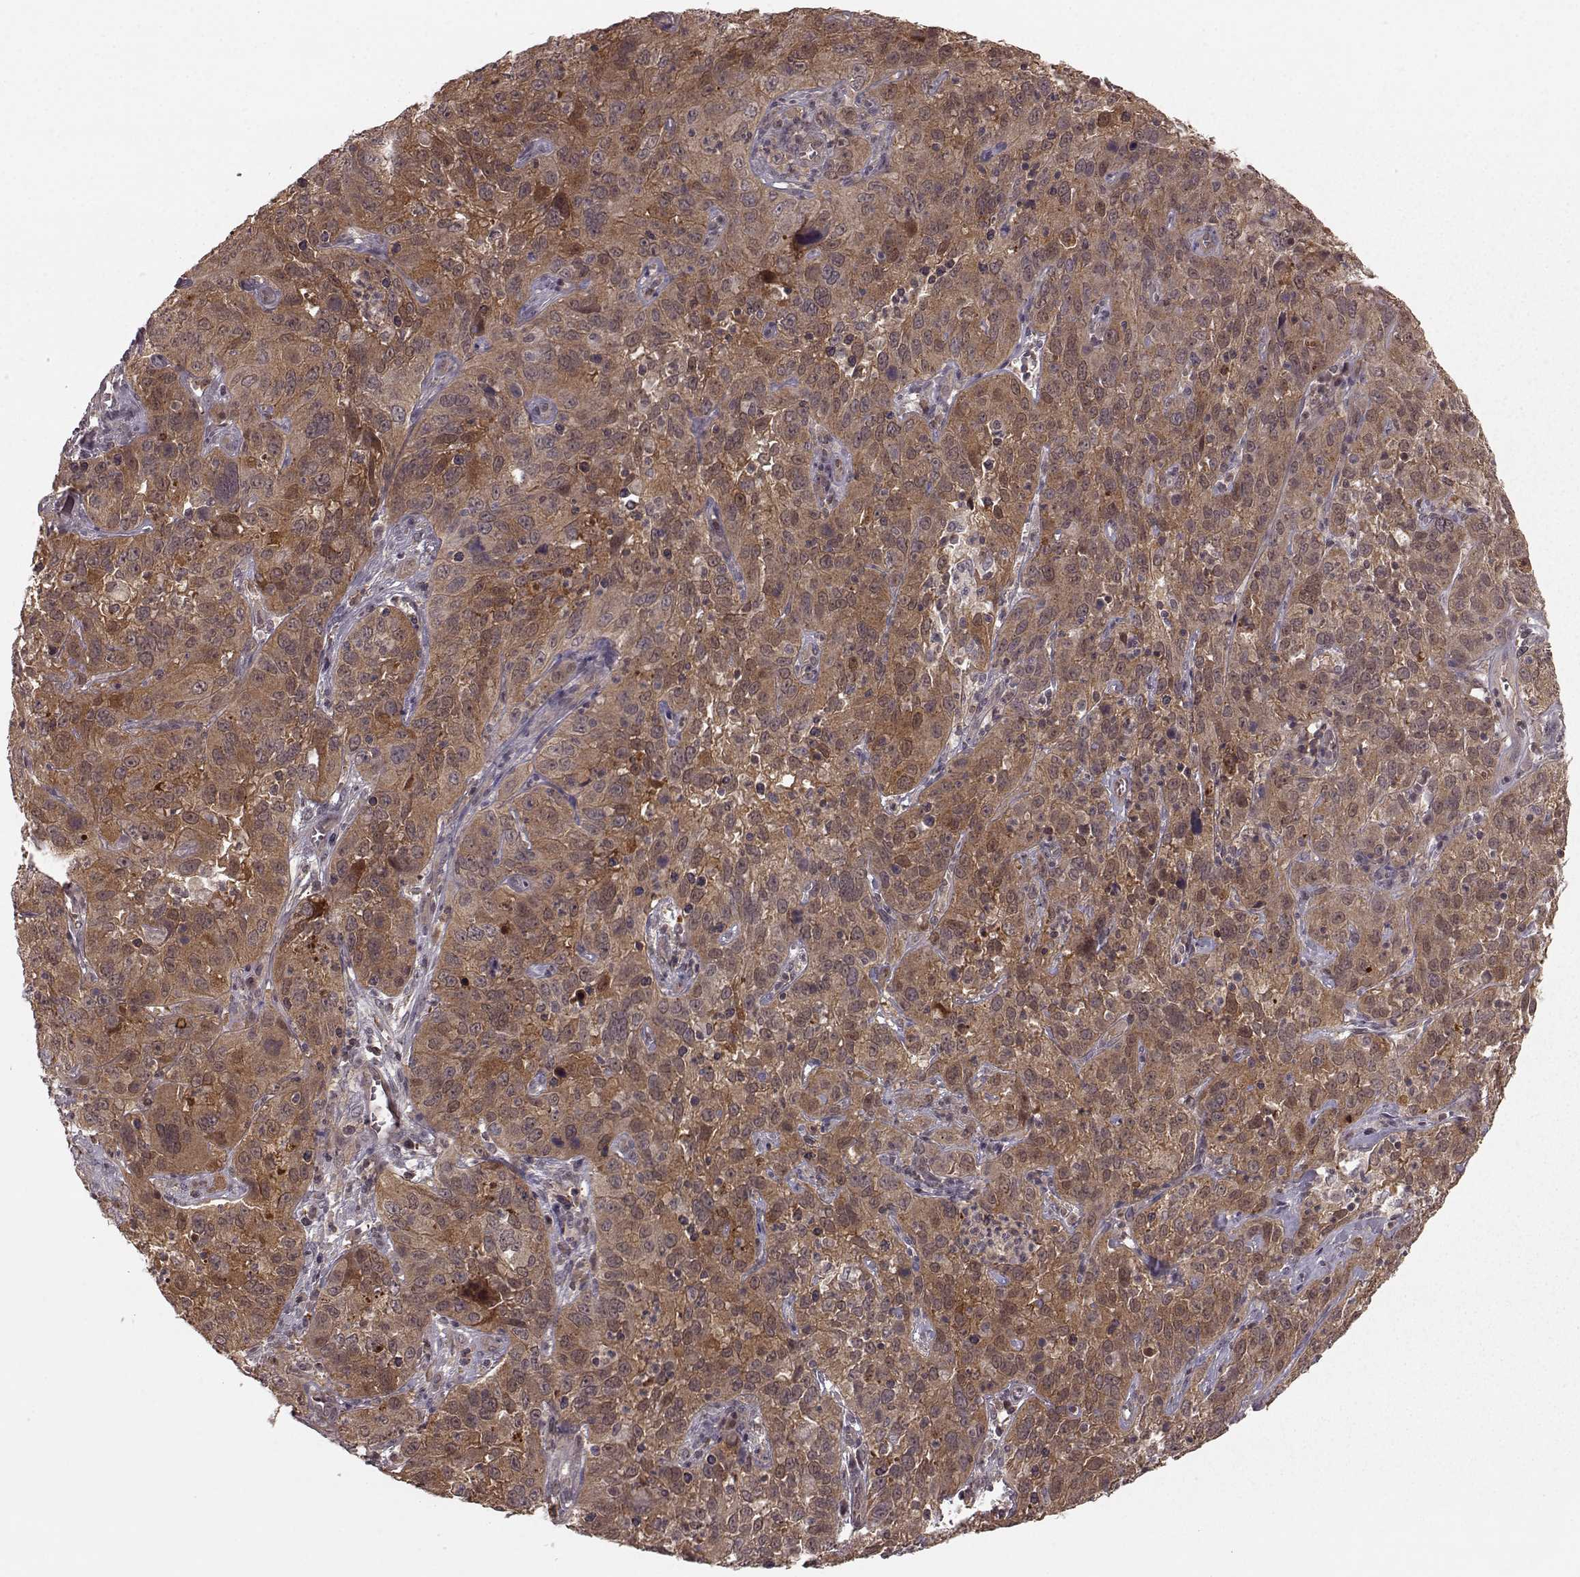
{"staining": {"intensity": "moderate", "quantity": ">75%", "location": "cytoplasmic/membranous"}, "tissue": "cervical cancer", "cell_type": "Tumor cells", "image_type": "cancer", "snomed": [{"axis": "morphology", "description": "Squamous cell carcinoma, NOS"}, {"axis": "topography", "description": "Cervix"}], "caption": "Protein expression by immunohistochemistry (IHC) displays moderate cytoplasmic/membranous positivity in approximately >75% of tumor cells in cervical squamous cell carcinoma. (DAB (3,3'-diaminobenzidine) = brown stain, brightfield microscopy at high magnification).", "gene": "GSS", "patient": {"sex": "female", "age": 32}}